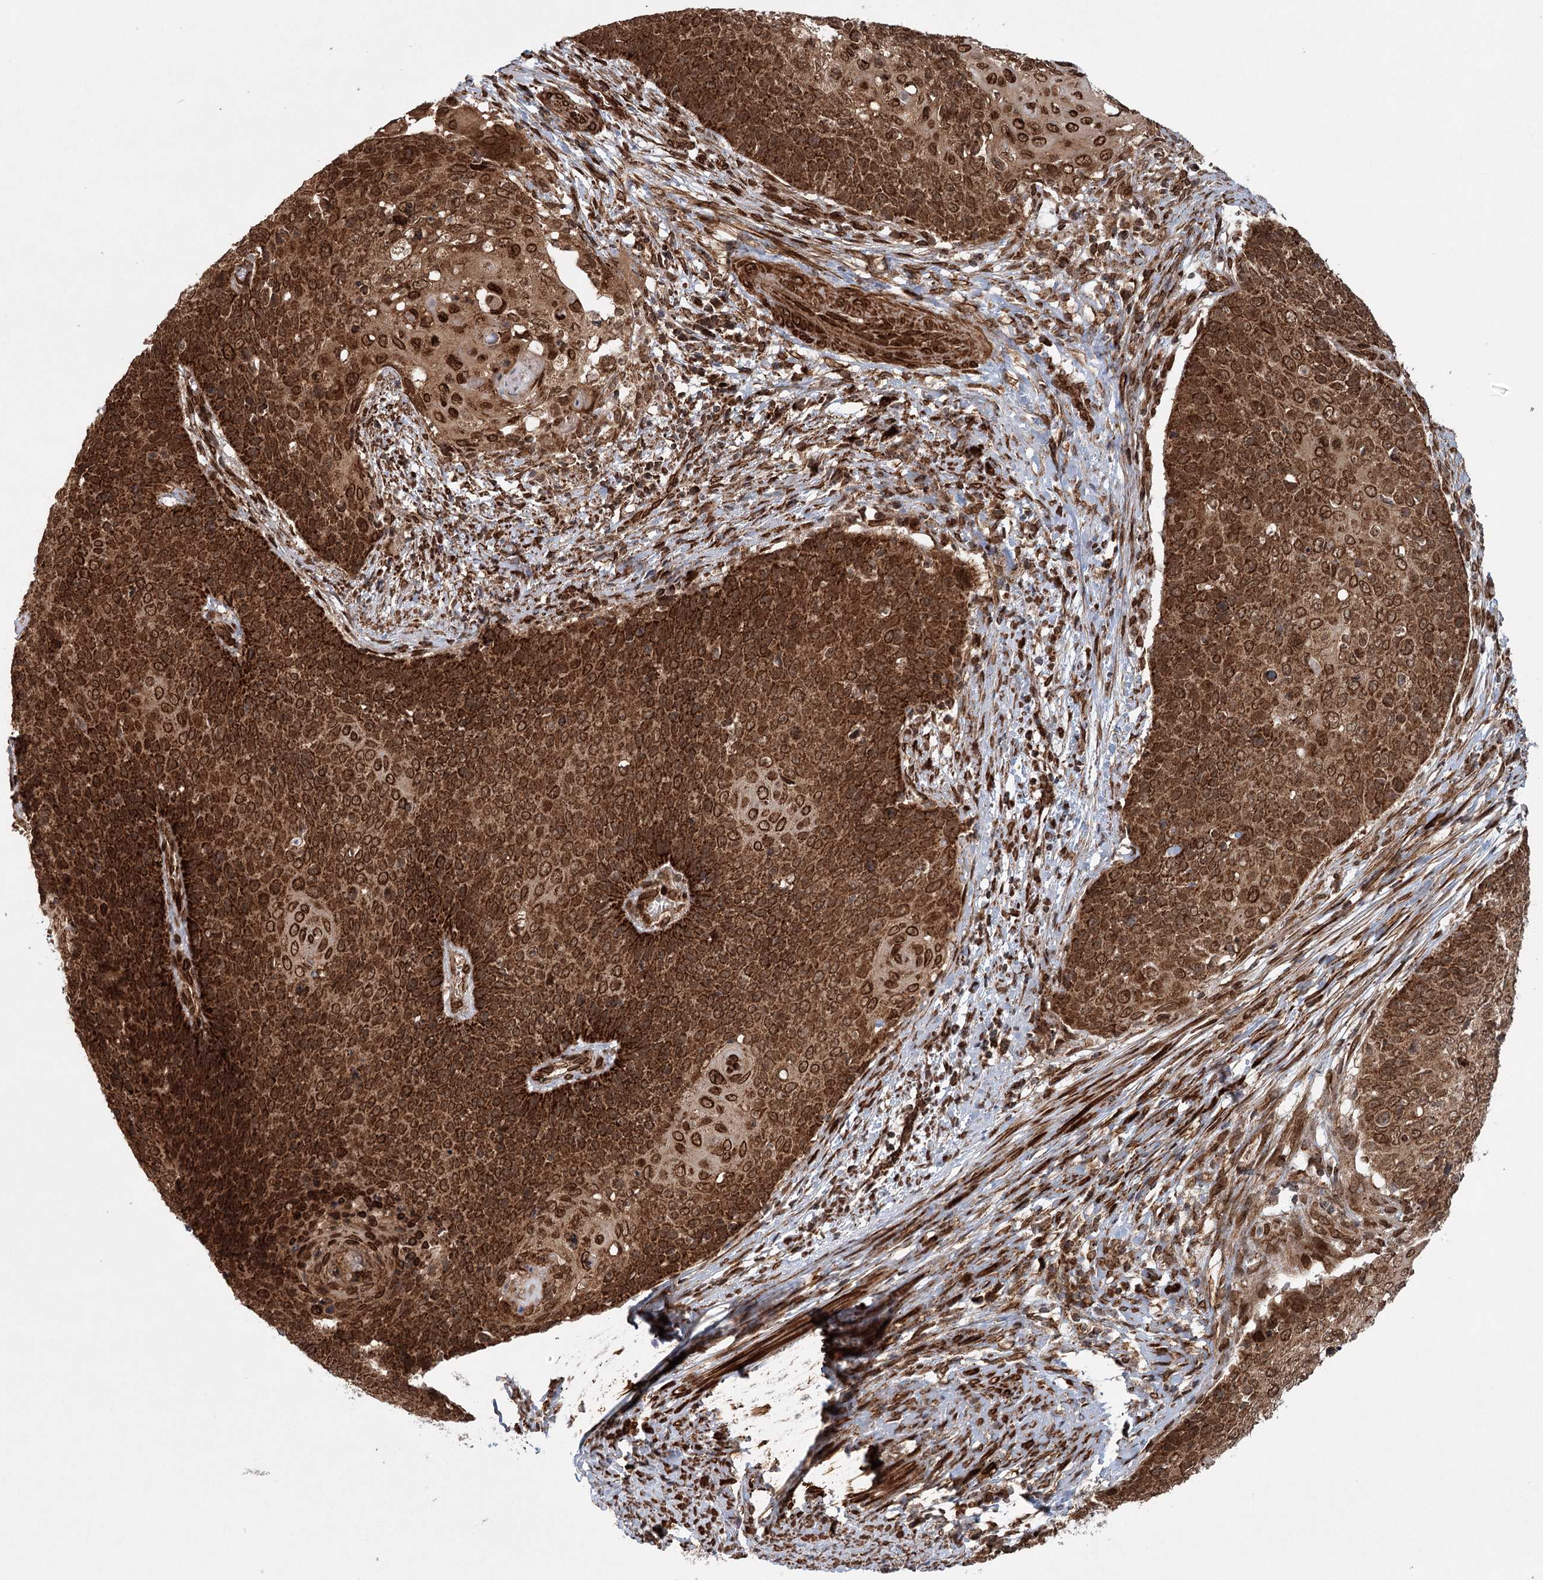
{"staining": {"intensity": "strong", "quantity": ">75%", "location": "cytoplasmic/membranous,nuclear"}, "tissue": "cervical cancer", "cell_type": "Tumor cells", "image_type": "cancer", "snomed": [{"axis": "morphology", "description": "Squamous cell carcinoma, NOS"}, {"axis": "topography", "description": "Cervix"}], "caption": "This is an image of immunohistochemistry (IHC) staining of cervical cancer, which shows strong expression in the cytoplasmic/membranous and nuclear of tumor cells.", "gene": "BCKDHA", "patient": {"sex": "female", "age": 39}}